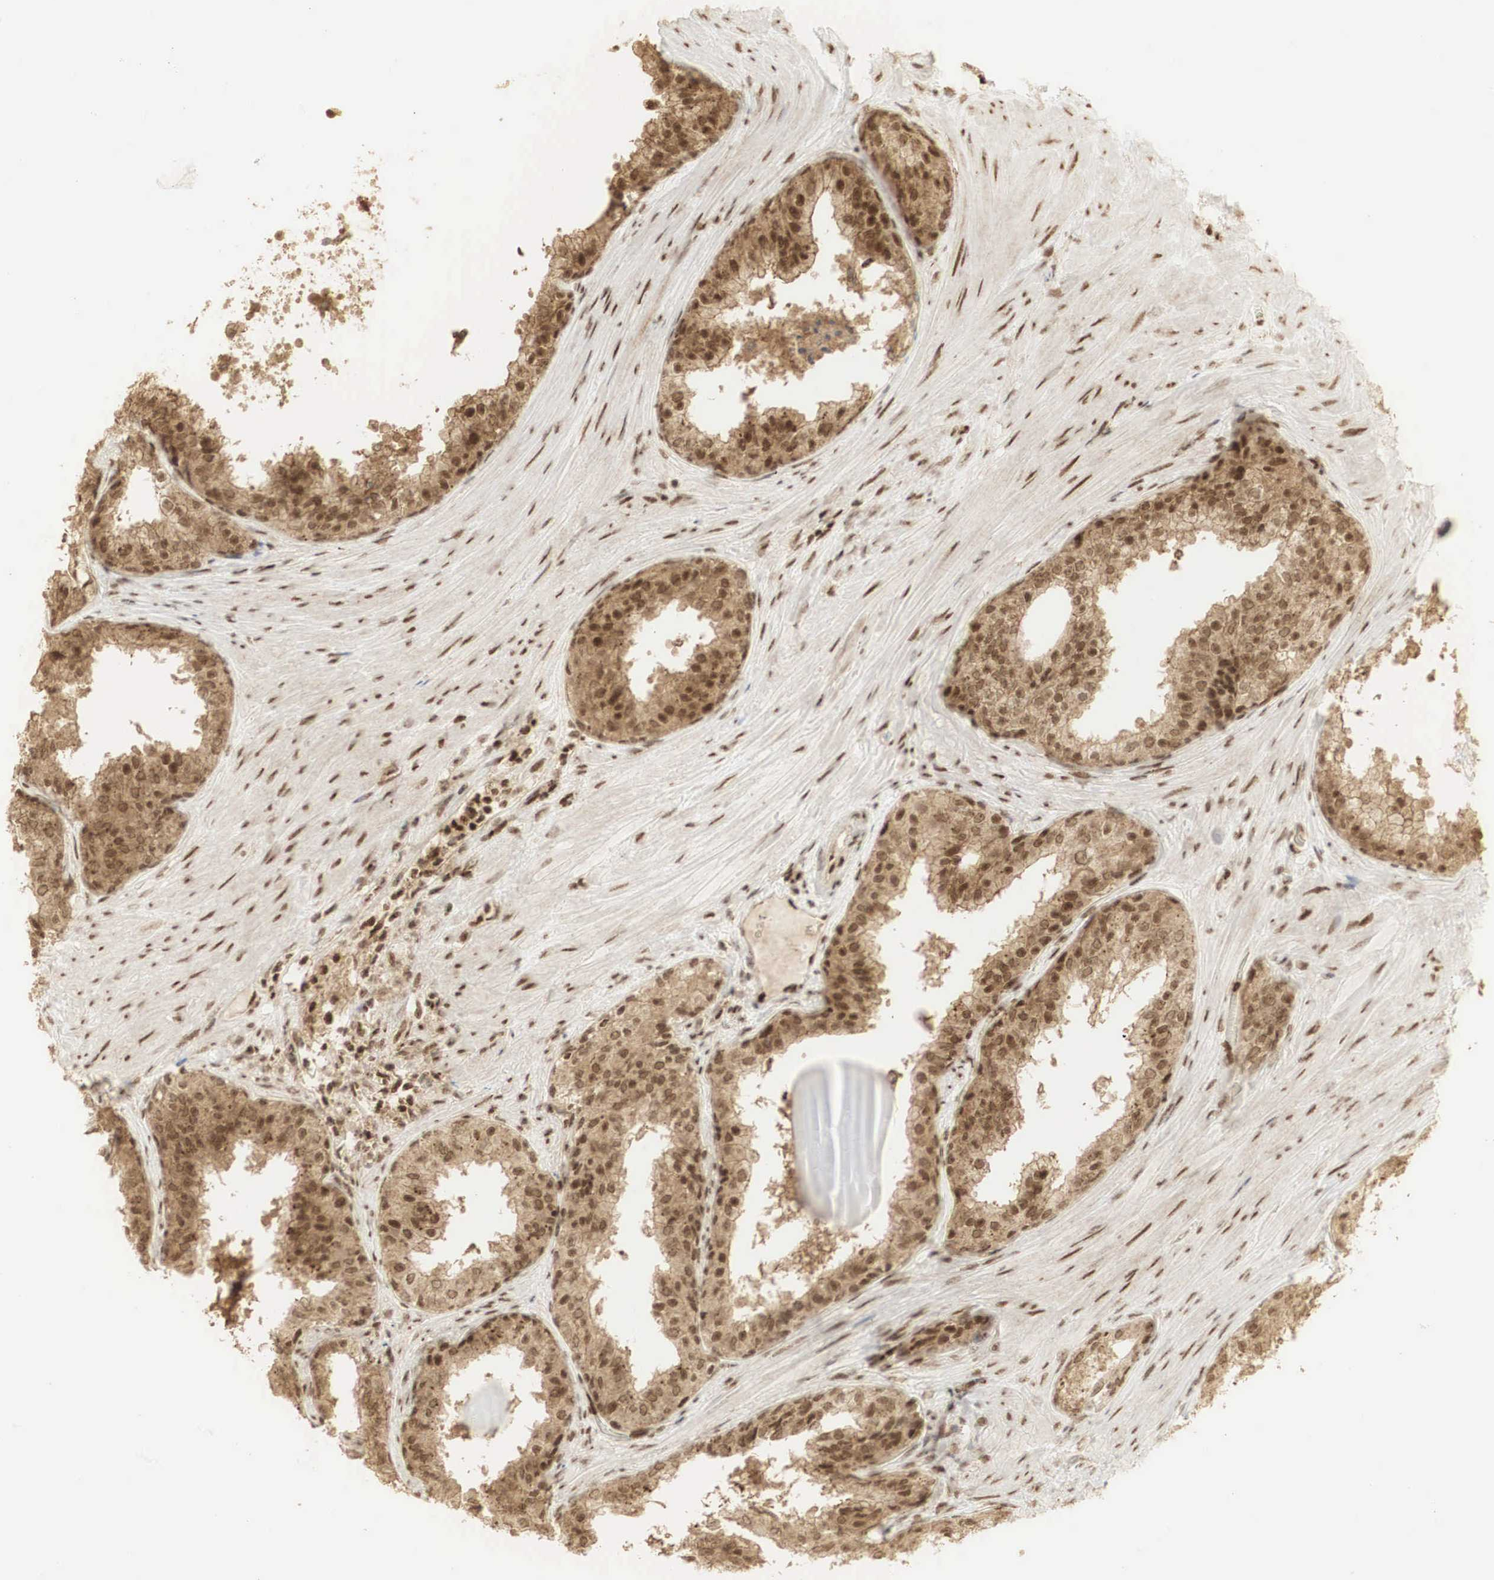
{"staining": {"intensity": "moderate", "quantity": ">75%", "location": "nuclear"}, "tissue": "urinary bladder", "cell_type": "Urothelial cells", "image_type": "normal", "snomed": [{"axis": "morphology", "description": "Normal tissue, NOS"}, {"axis": "topography", "description": "Urinary bladder"}], "caption": "A micrograph showing moderate nuclear staining in about >75% of urothelial cells in unremarkable urinary bladder, as visualized by brown immunohistochemical staining.", "gene": "RNF113A", "patient": {"sex": "male", "age": 72}}